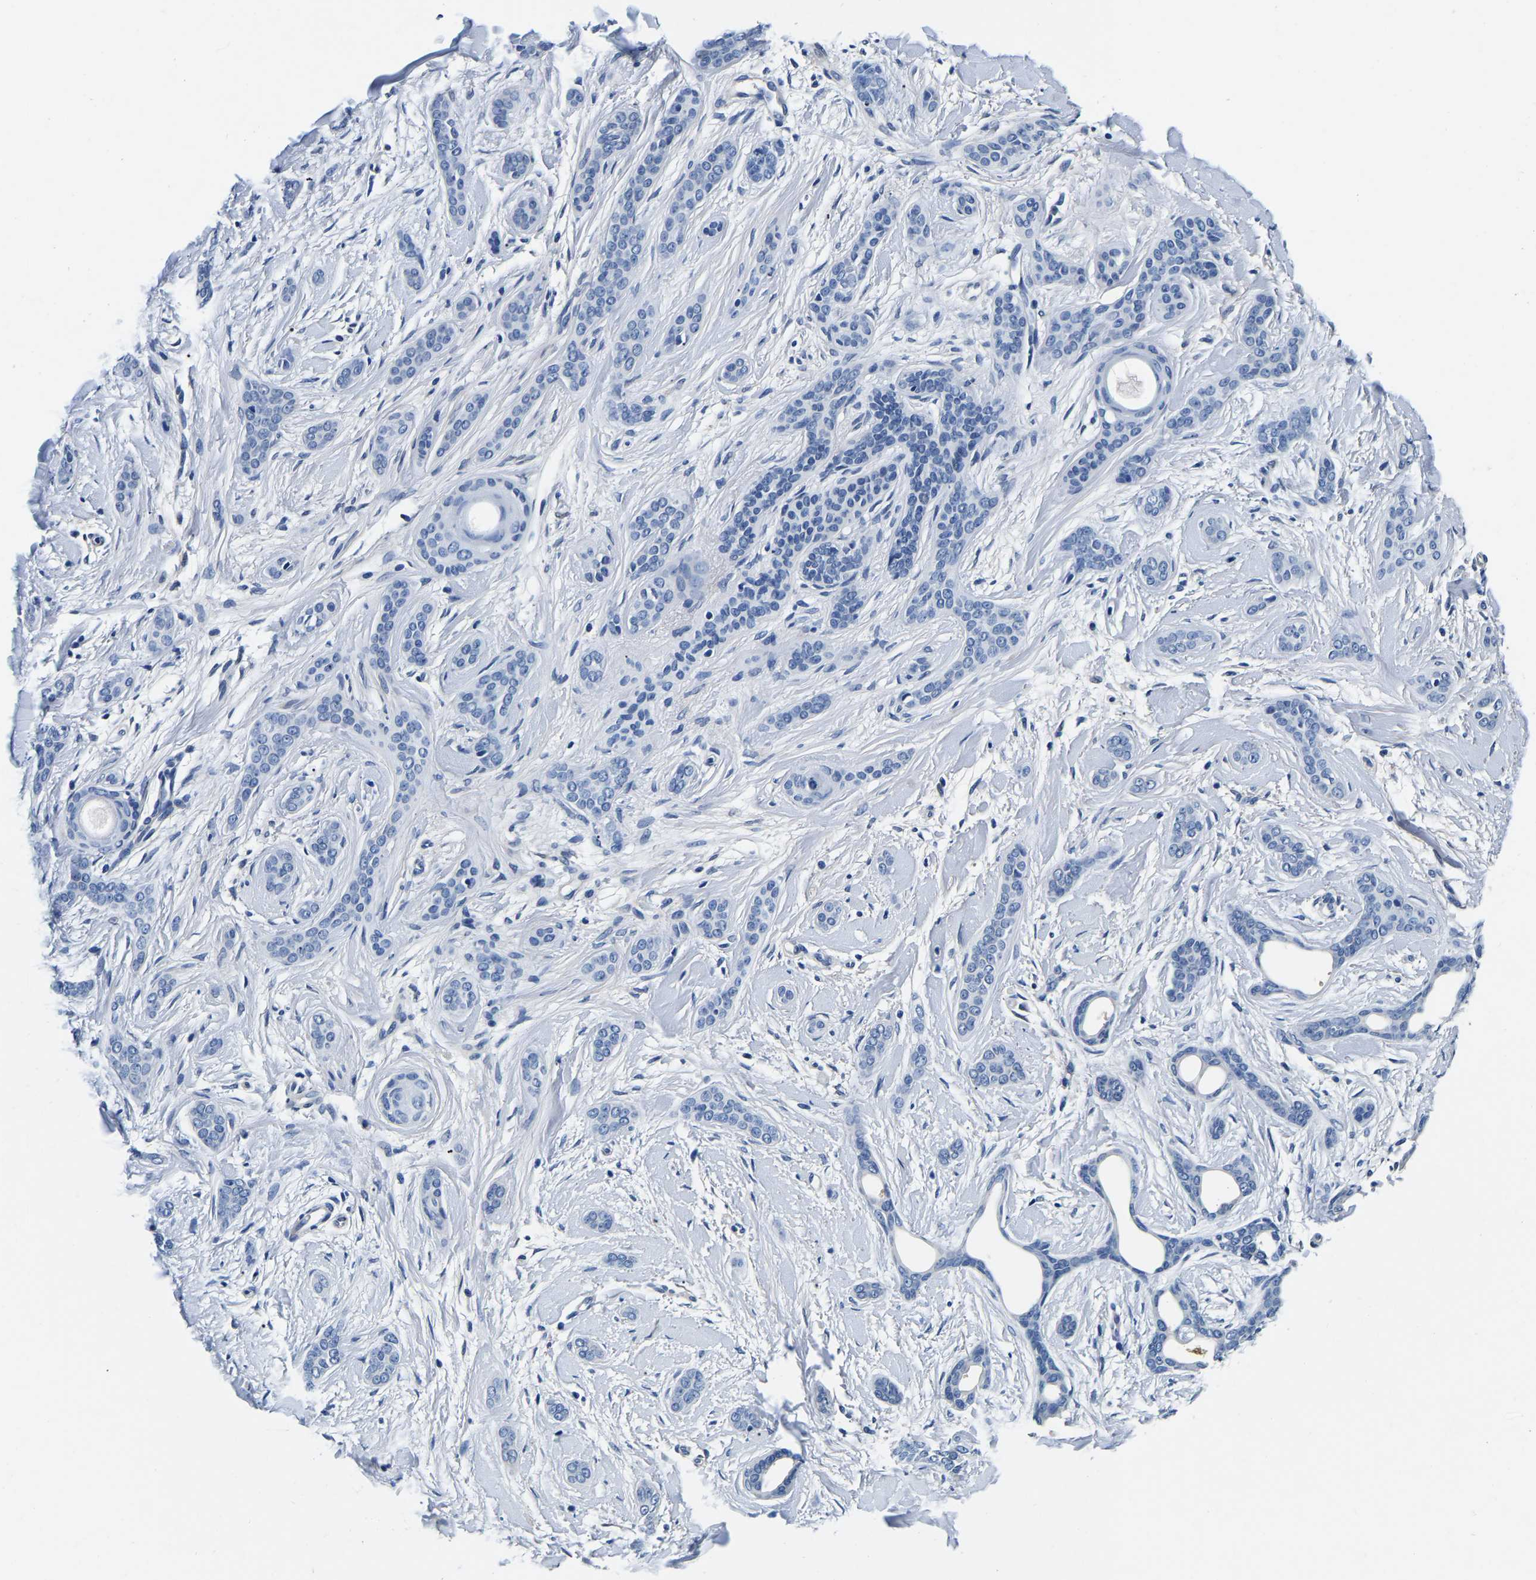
{"staining": {"intensity": "negative", "quantity": "none", "location": "none"}, "tissue": "skin cancer", "cell_type": "Tumor cells", "image_type": "cancer", "snomed": [{"axis": "morphology", "description": "Basal cell carcinoma"}, {"axis": "morphology", "description": "Adnexal tumor, benign"}, {"axis": "topography", "description": "Skin"}], "caption": "High power microscopy image of an IHC histopathology image of benign adnexal tumor (skin), revealing no significant expression in tumor cells. (Brightfield microscopy of DAB (3,3'-diaminobenzidine) immunohistochemistry (IHC) at high magnification).", "gene": "ACO1", "patient": {"sex": "female", "age": 42}}